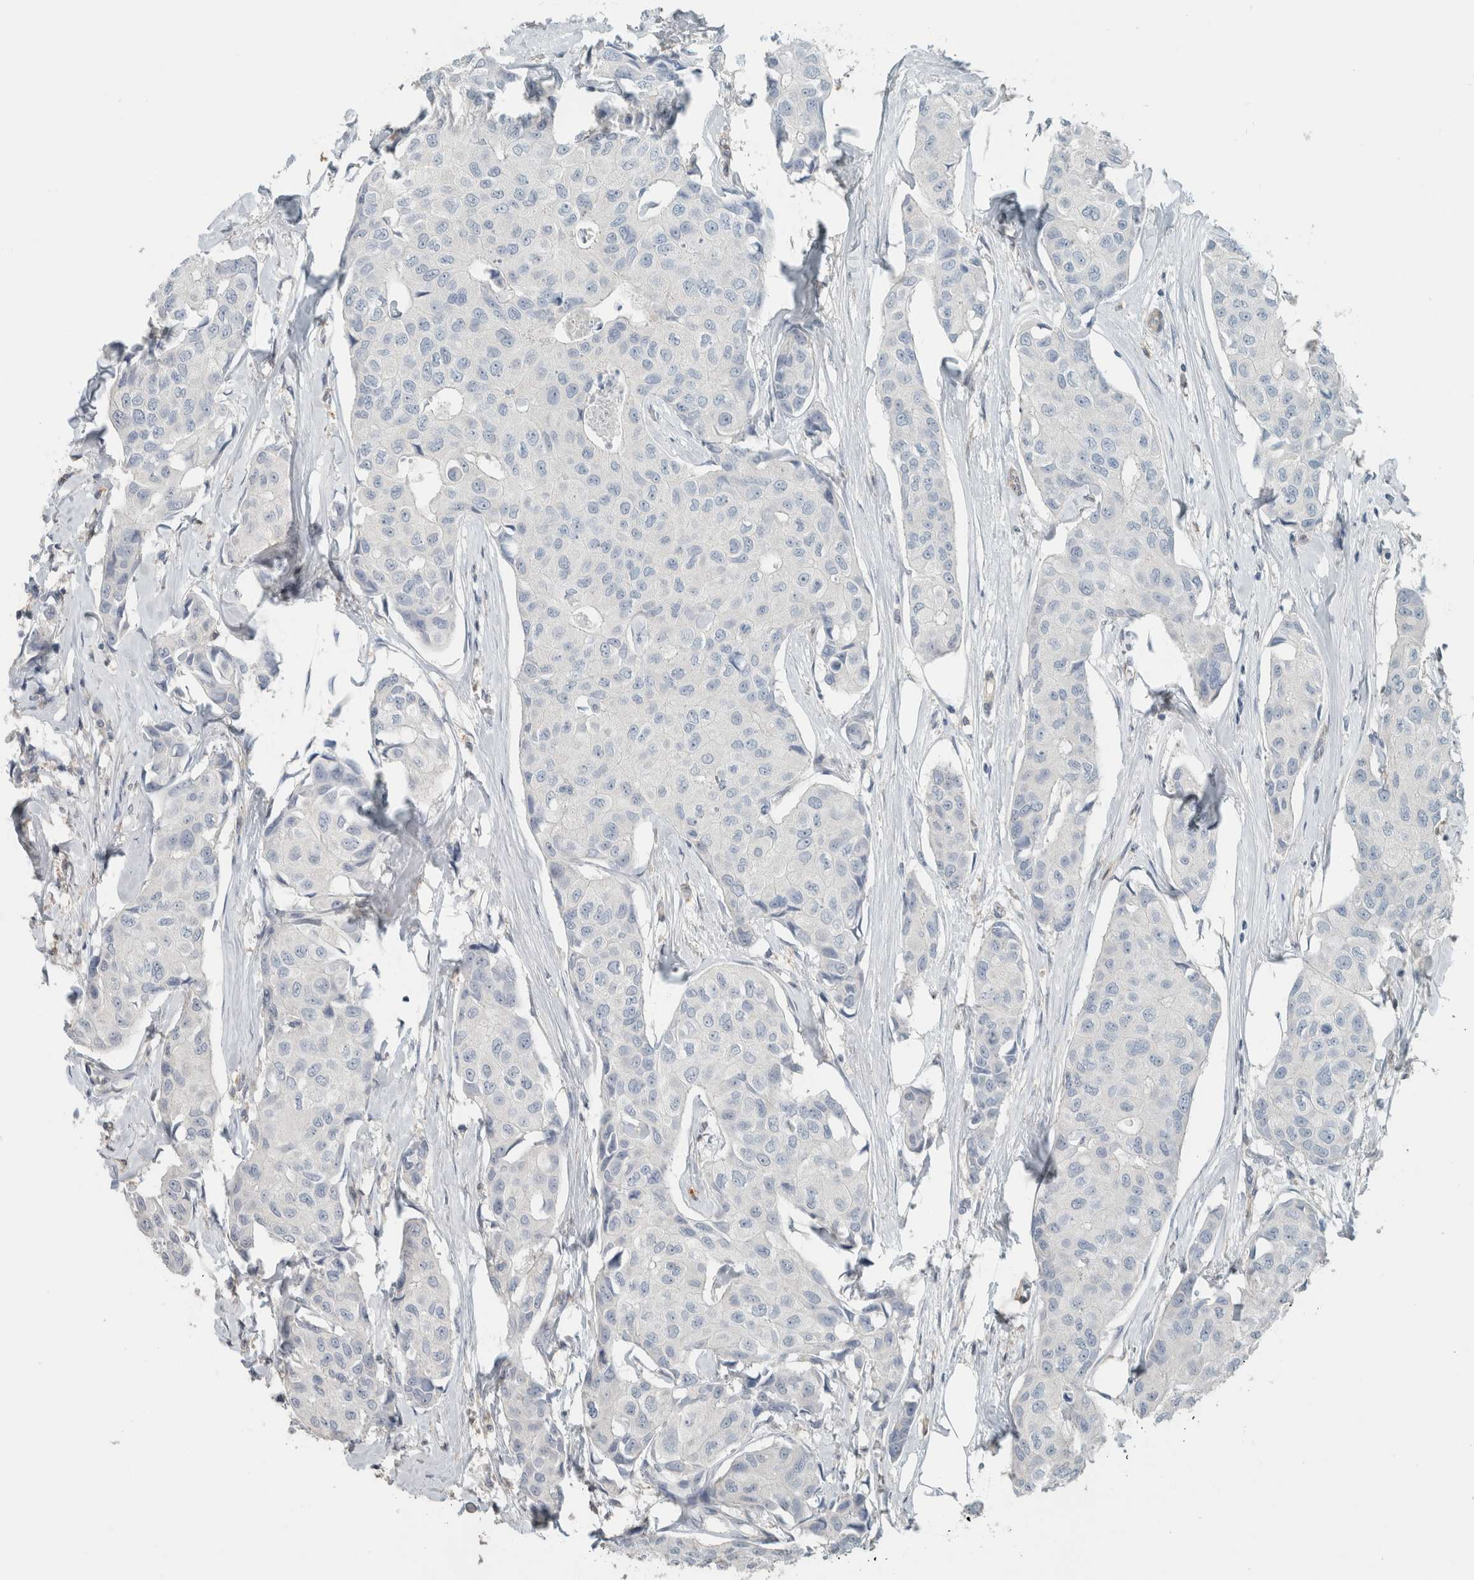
{"staining": {"intensity": "negative", "quantity": "none", "location": "none"}, "tissue": "breast cancer", "cell_type": "Tumor cells", "image_type": "cancer", "snomed": [{"axis": "morphology", "description": "Duct carcinoma"}, {"axis": "topography", "description": "Breast"}], "caption": "Tumor cells show no significant positivity in breast intraductal carcinoma.", "gene": "SCIN", "patient": {"sex": "female", "age": 80}}